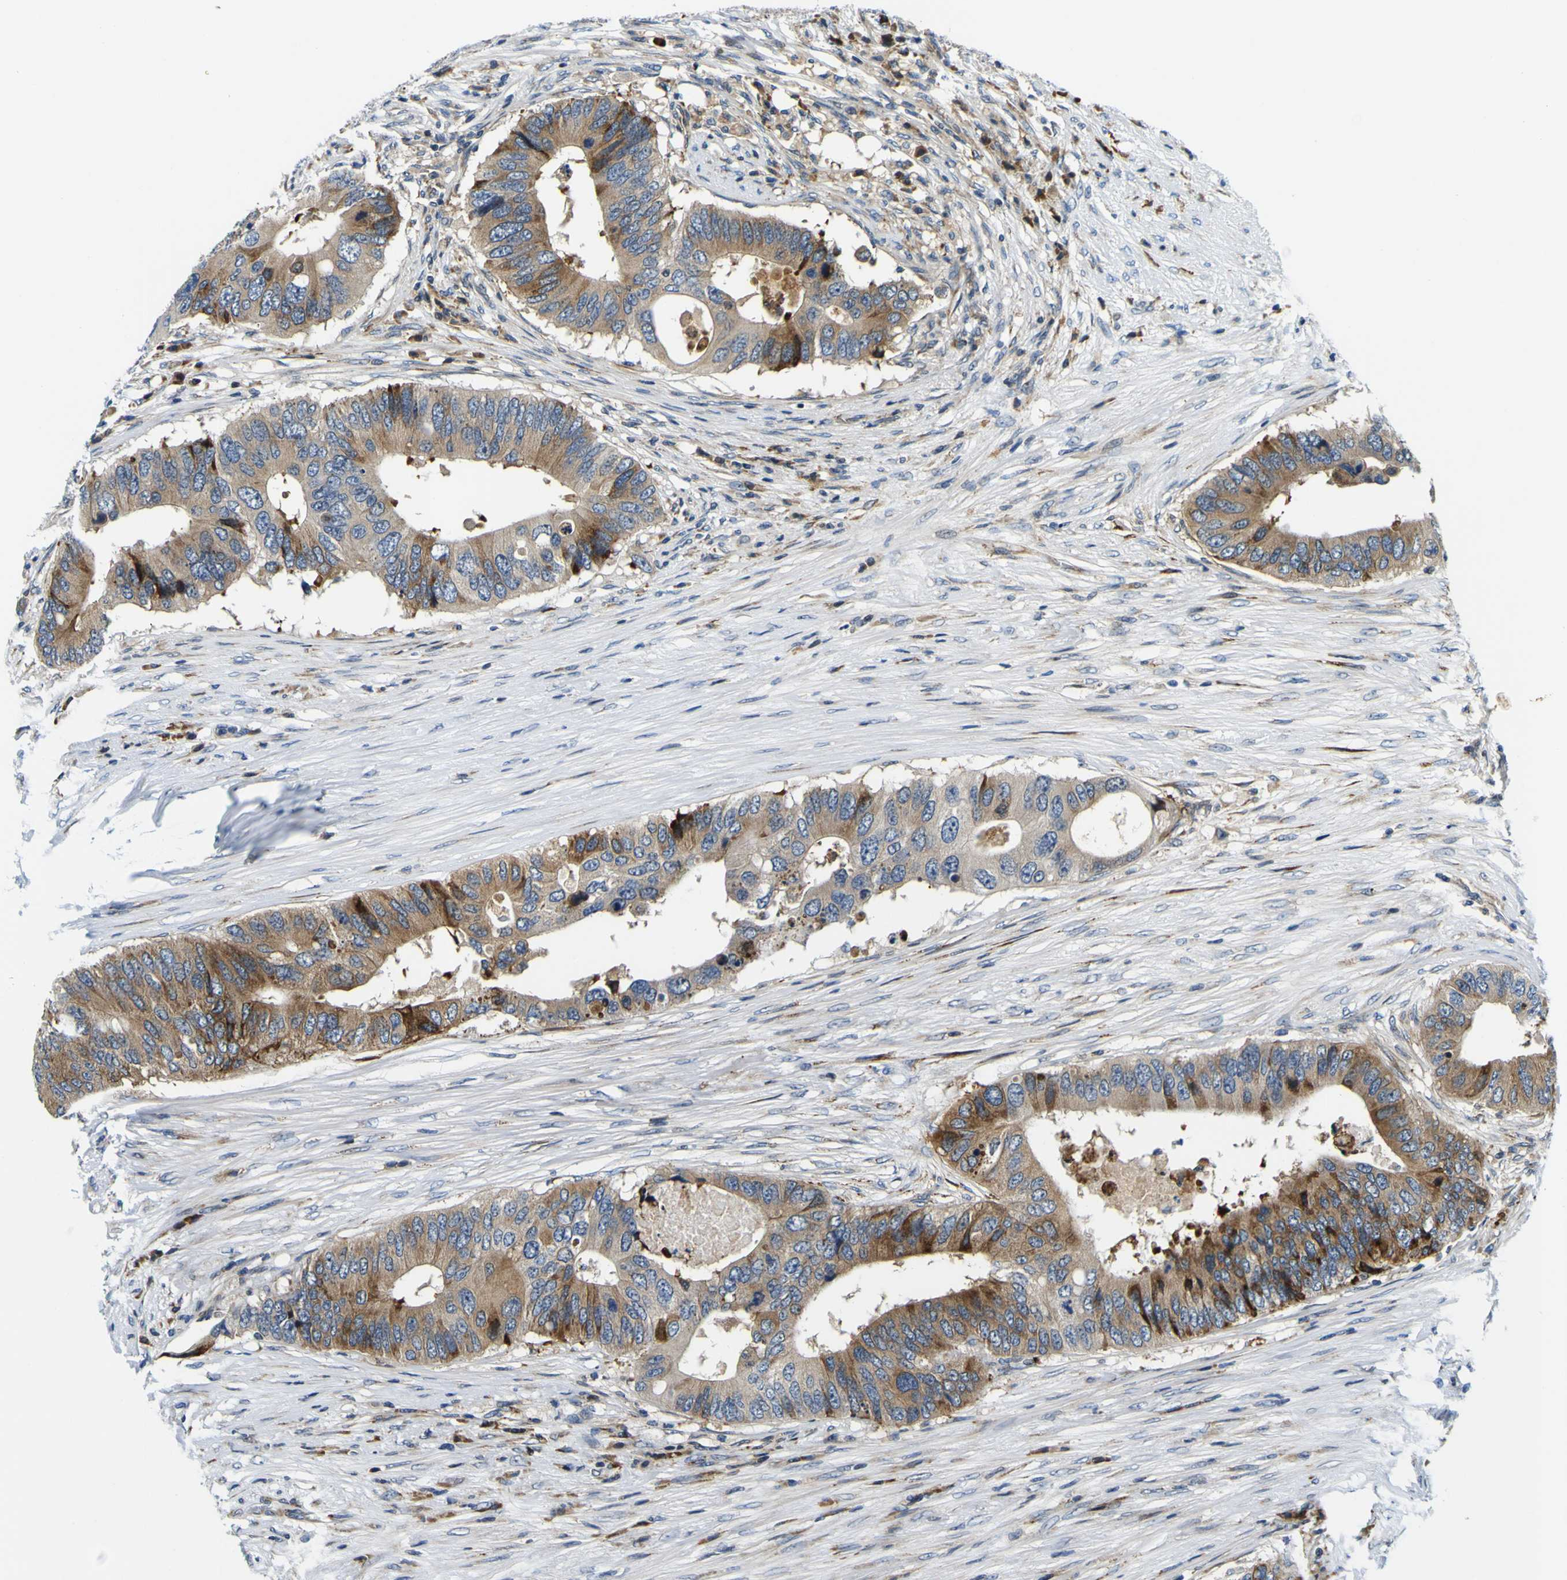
{"staining": {"intensity": "moderate", "quantity": ">75%", "location": "cytoplasmic/membranous"}, "tissue": "colorectal cancer", "cell_type": "Tumor cells", "image_type": "cancer", "snomed": [{"axis": "morphology", "description": "Adenocarcinoma, NOS"}, {"axis": "topography", "description": "Colon"}], "caption": "There is medium levels of moderate cytoplasmic/membranous positivity in tumor cells of colorectal adenocarcinoma, as demonstrated by immunohistochemical staining (brown color).", "gene": "NLRP3", "patient": {"sex": "male", "age": 71}}